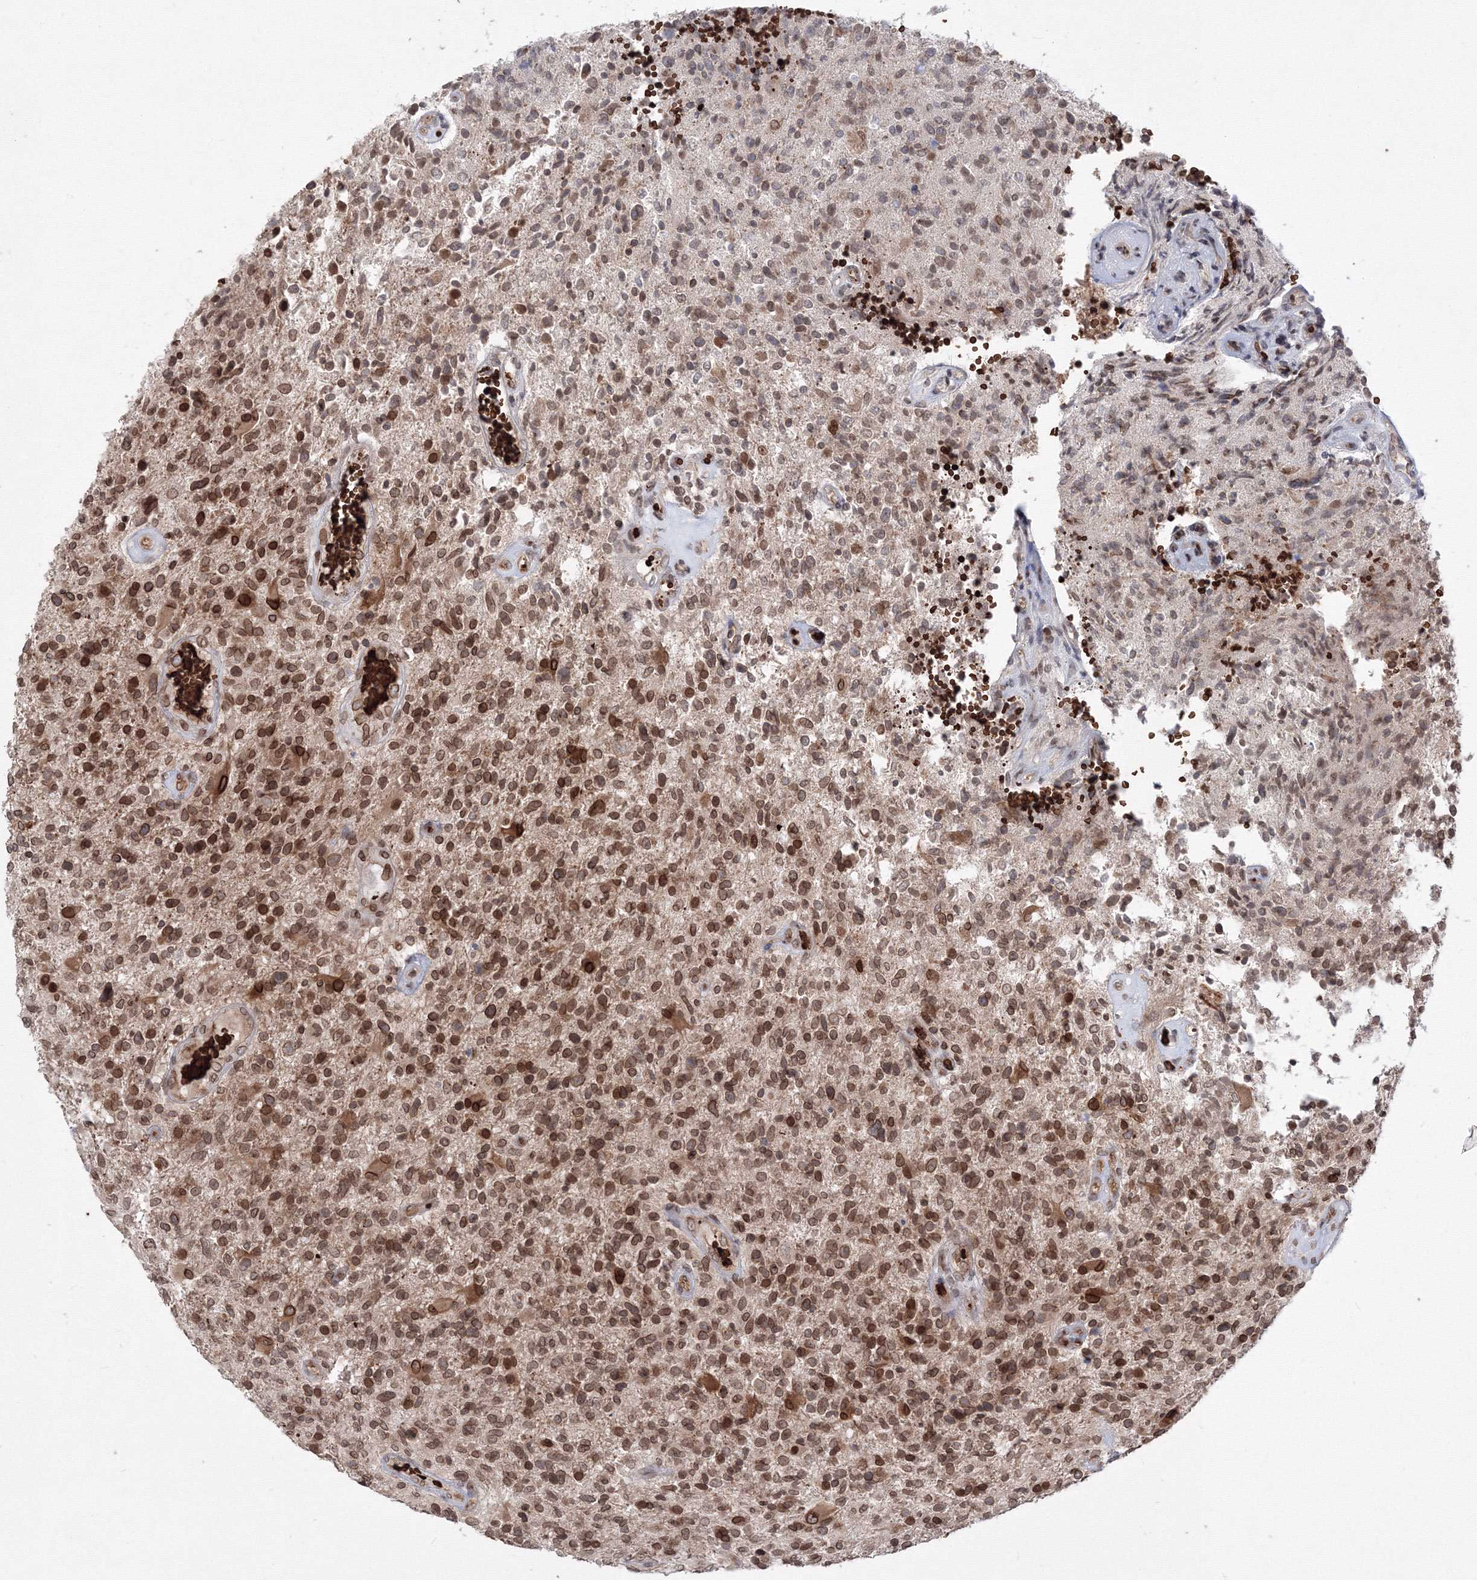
{"staining": {"intensity": "moderate", "quantity": ">75%", "location": "cytoplasmic/membranous,nuclear"}, "tissue": "glioma", "cell_type": "Tumor cells", "image_type": "cancer", "snomed": [{"axis": "morphology", "description": "Glioma, malignant, High grade"}, {"axis": "topography", "description": "Brain"}], "caption": "IHC of human malignant glioma (high-grade) exhibits medium levels of moderate cytoplasmic/membranous and nuclear positivity in about >75% of tumor cells.", "gene": "DNAJB2", "patient": {"sex": "male", "age": 72}}